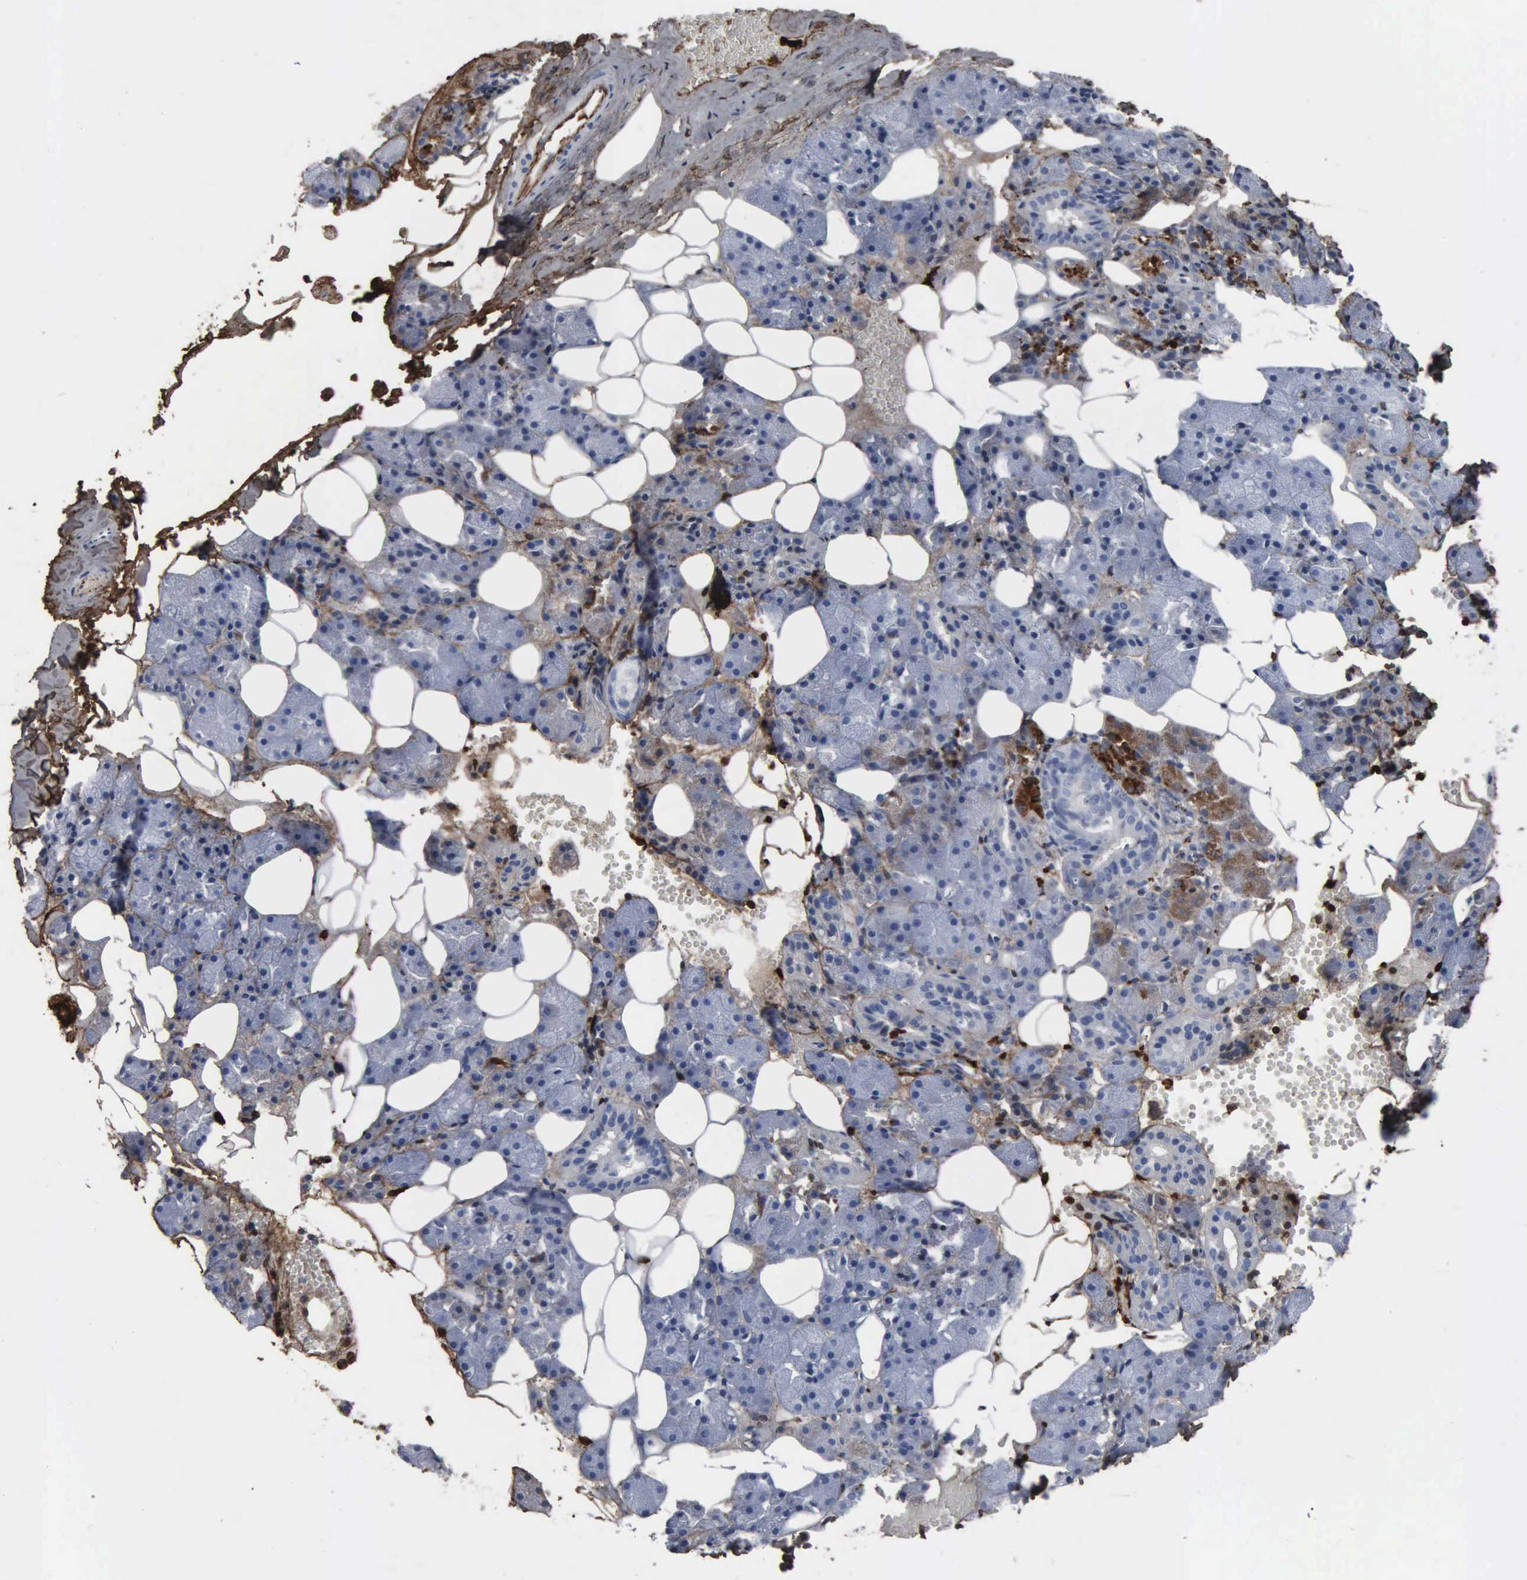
{"staining": {"intensity": "moderate", "quantity": "25%-75%", "location": "cytoplasmic/membranous"}, "tissue": "salivary gland", "cell_type": "Glandular cells", "image_type": "normal", "snomed": [{"axis": "morphology", "description": "Normal tissue, NOS"}, {"axis": "topography", "description": "Salivary gland"}], "caption": "A brown stain labels moderate cytoplasmic/membranous positivity of a protein in glandular cells of benign human salivary gland. (DAB (3,3'-diaminobenzidine) IHC, brown staining for protein, blue staining for nuclei).", "gene": "FN1", "patient": {"sex": "female", "age": 55}}